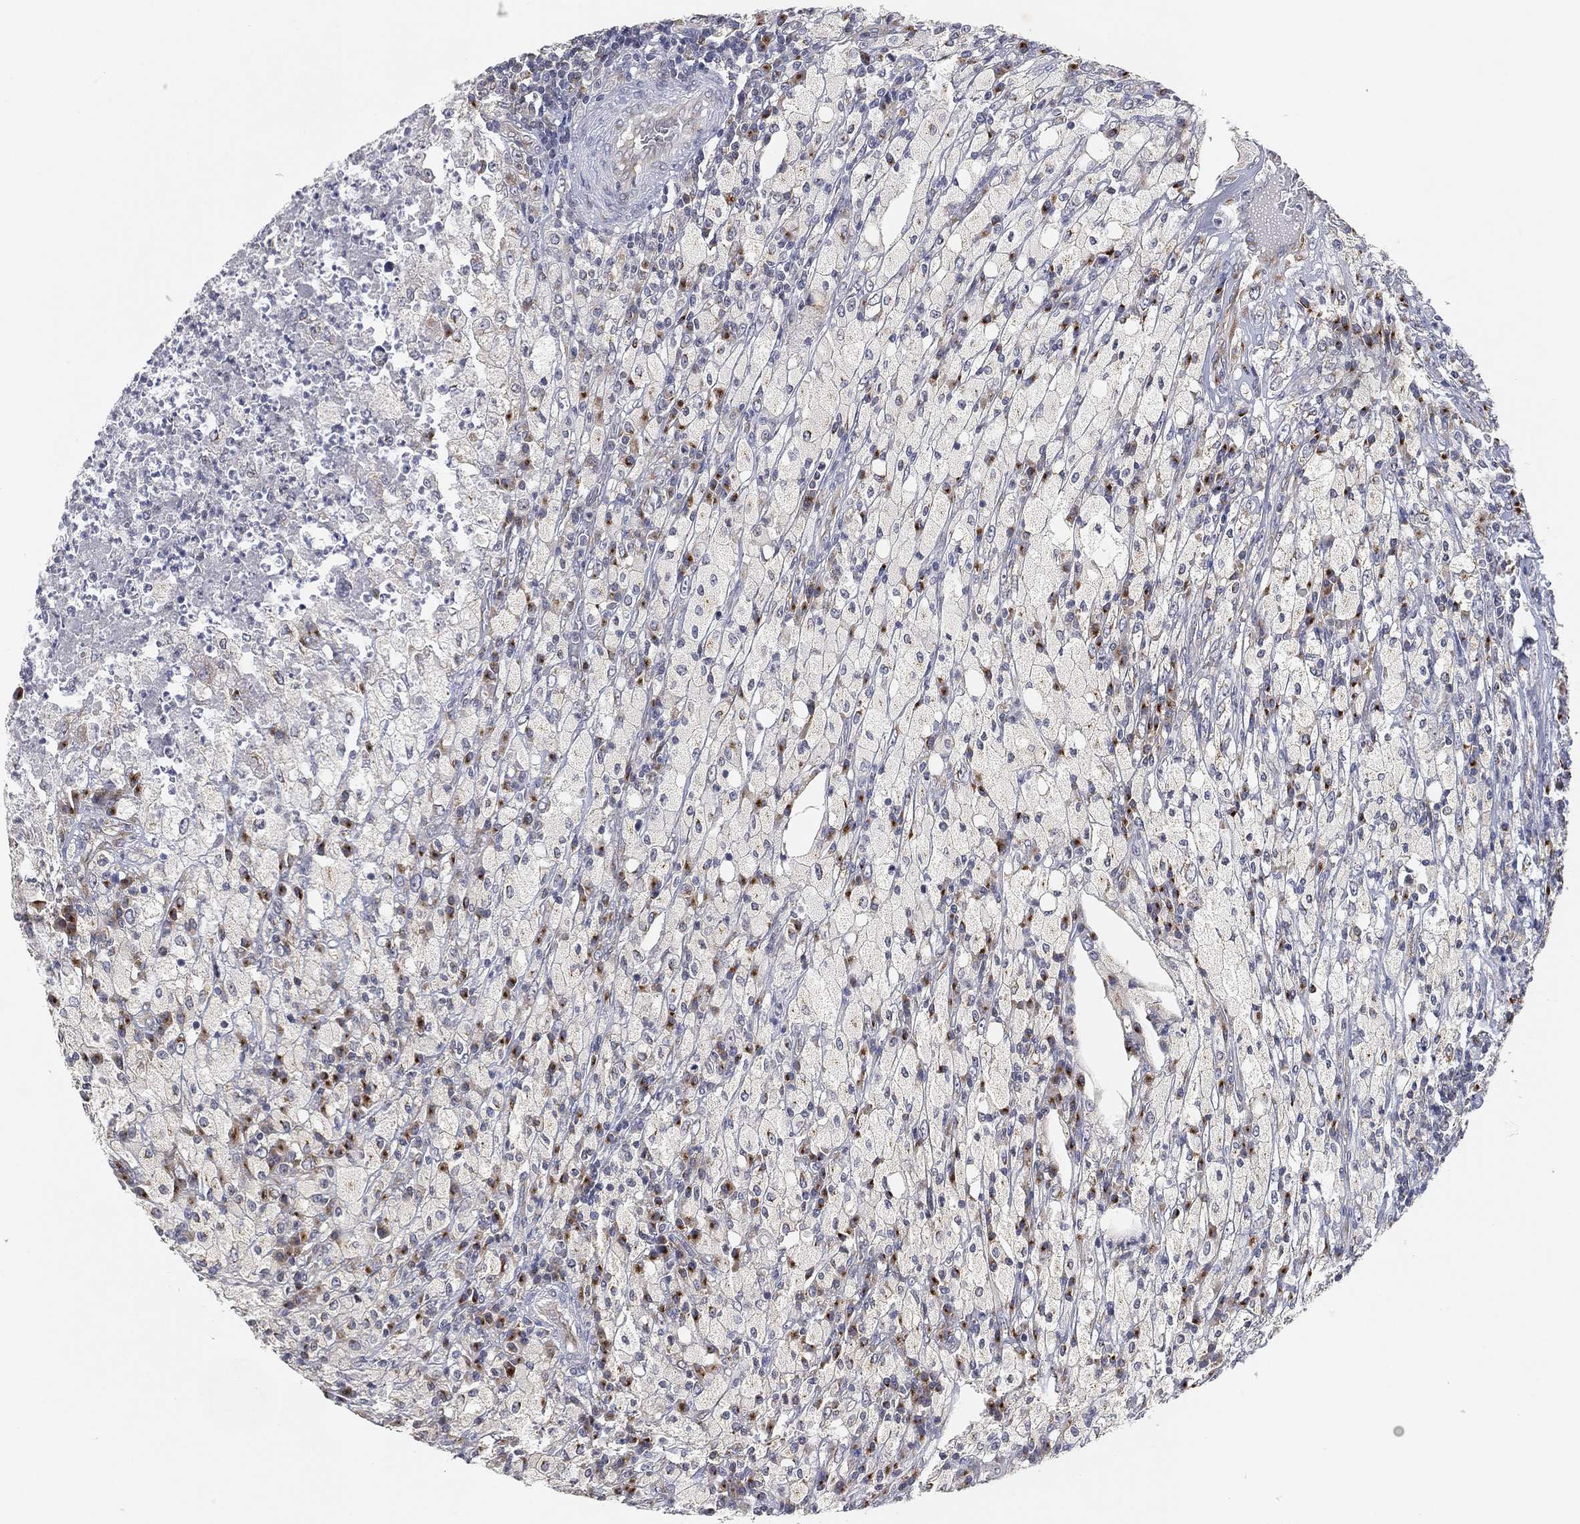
{"staining": {"intensity": "strong", "quantity": "25%-75%", "location": "cytoplasmic/membranous"}, "tissue": "testis cancer", "cell_type": "Tumor cells", "image_type": "cancer", "snomed": [{"axis": "morphology", "description": "Necrosis, NOS"}, {"axis": "morphology", "description": "Carcinoma, Embryonal, NOS"}, {"axis": "topography", "description": "Testis"}], "caption": "Immunohistochemistry (DAB) staining of human testis cancer (embryonal carcinoma) exhibits strong cytoplasmic/membranous protein expression in about 25%-75% of tumor cells.", "gene": "TICAM1", "patient": {"sex": "male", "age": 19}}